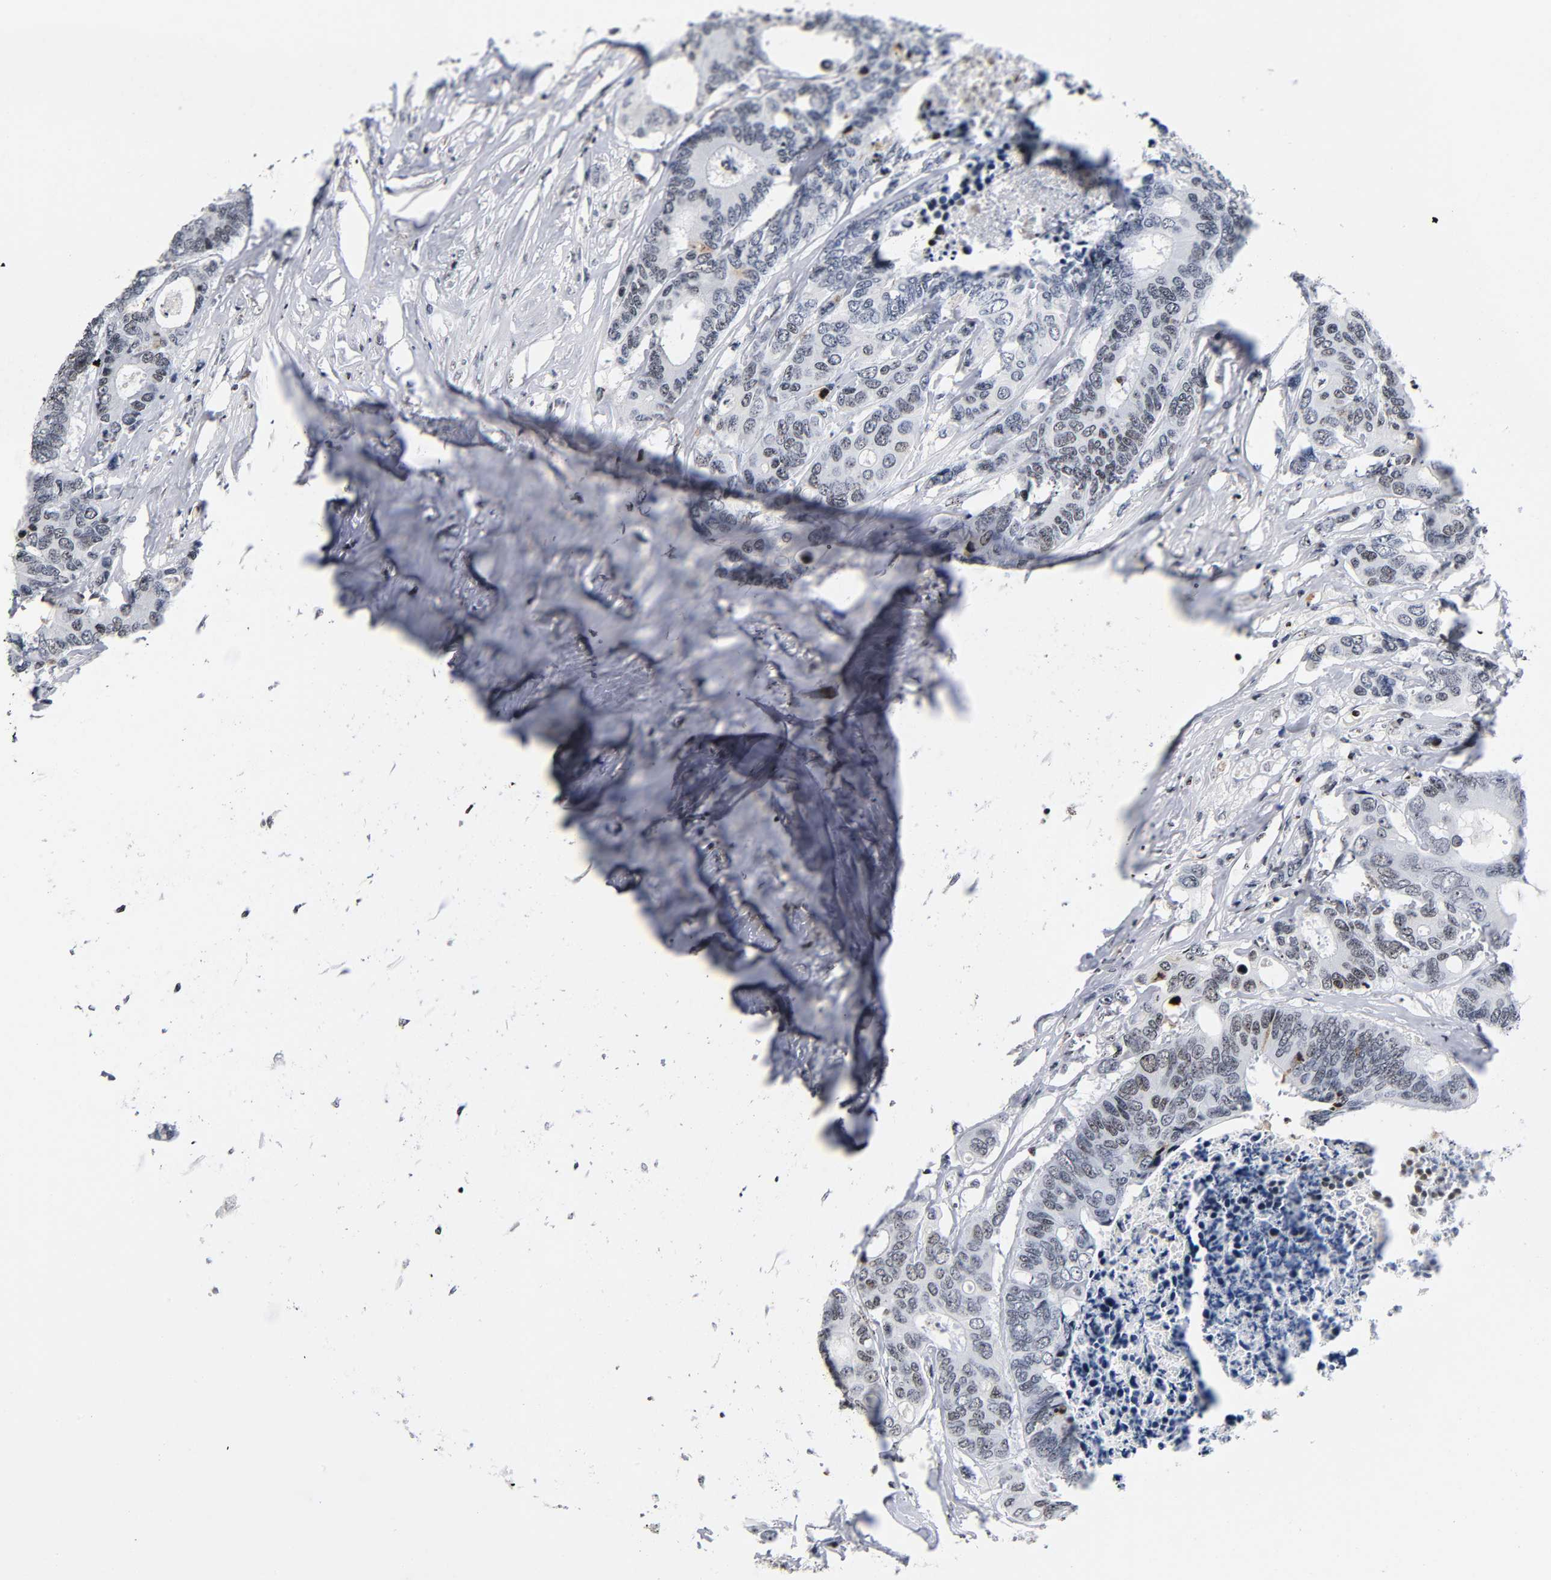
{"staining": {"intensity": "weak", "quantity": "<25%", "location": "nuclear"}, "tissue": "colorectal cancer", "cell_type": "Tumor cells", "image_type": "cancer", "snomed": [{"axis": "morphology", "description": "Adenocarcinoma, NOS"}, {"axis": "topography", "description": "Rectum"}], "caption": "This is a micrograph of immunohistochemistry (IHC) staining of colorectal adenocarcinoma, which shows no positivity in tumor cells. Nuclei are stained in blue.", "gene": "UBTF", "patient": {"sex": "male", "age": 55}}